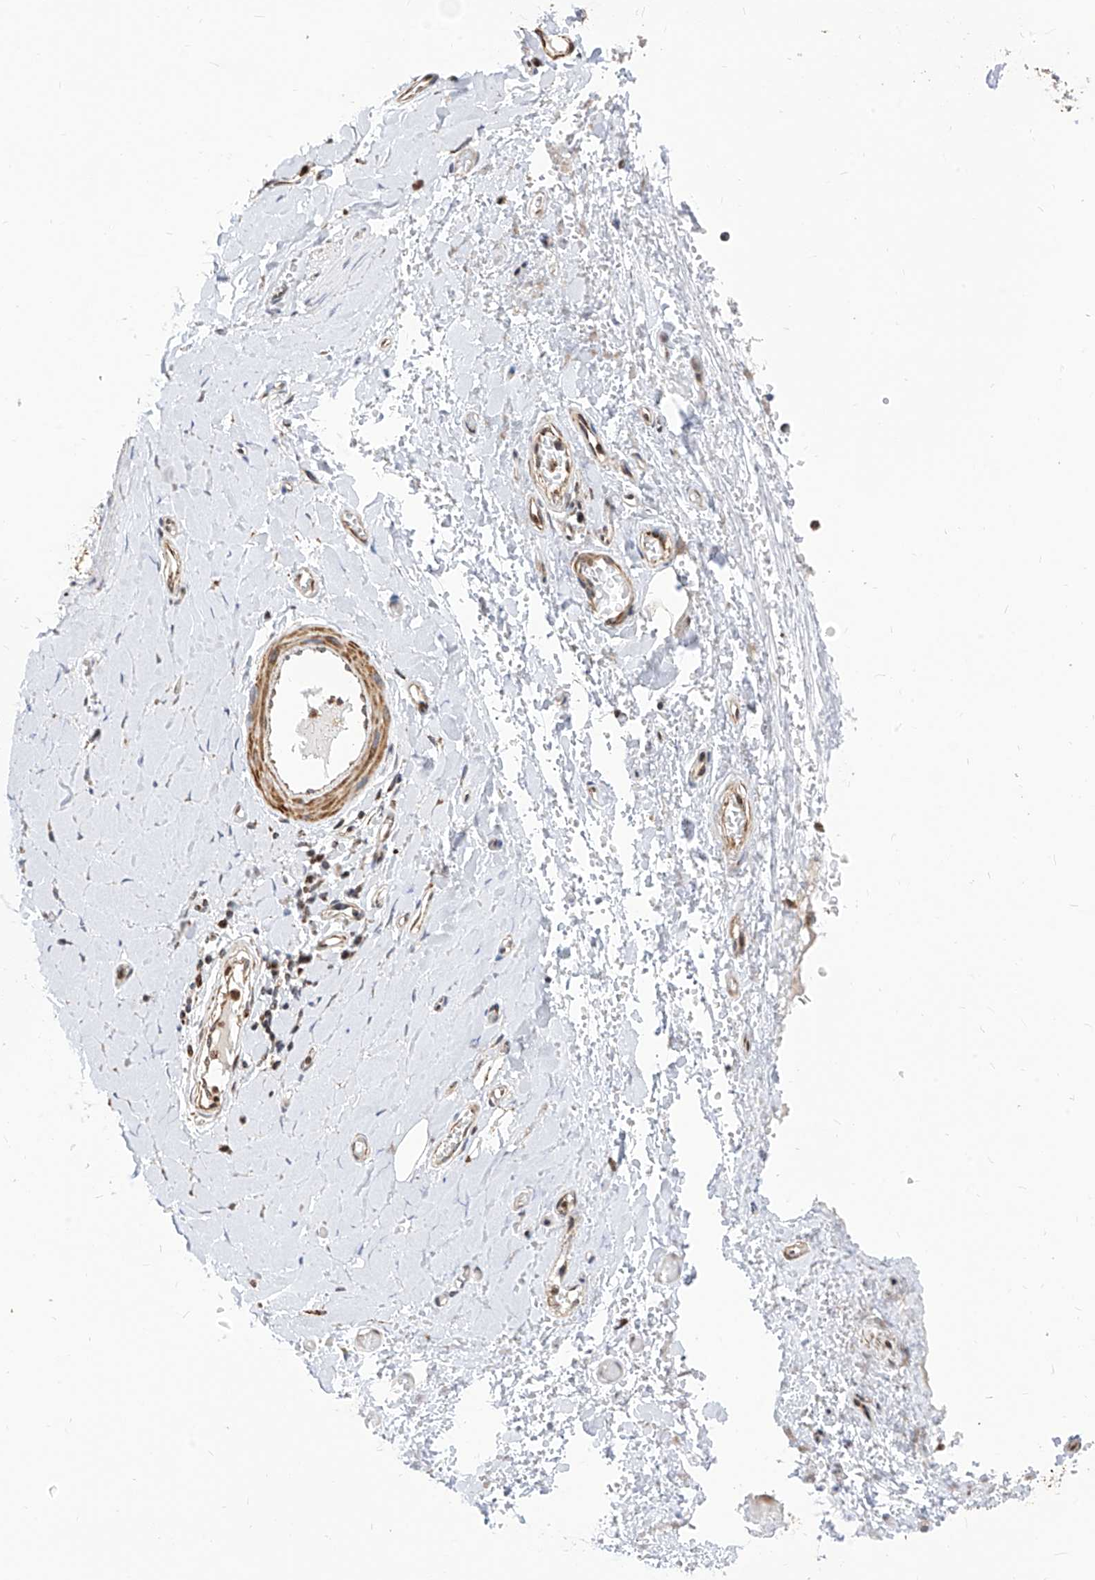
{"staining": {"intensity": "strong", "quantity": "25%-75%", "location": "cytoplasmic/membranous,nuclear"}, "tissue": "soft tissue", "cell_type": "Fibroblasts", "image_type": "normal", "snomed": [{"axis": "morphology", "description": "Normal tissue, NOS"}, {"axis": "morphology", "description": "Adenocarcinoma, NOS"}, {"axis": "topography", "description": "Stomach, upper"}, {"axis": "topography", "description": "Peripheral nerve tissue"}], "caption": "Soft tissue stained with IHC reveals strong cytoplasmic/membranous,nuclear positivity in about 25%-75% of fibroblasts. (DAB IHC with brightfield microscopy, high magnification).", "gene": "TTLL8", "patient": {"sex": "male", "age": 62}}